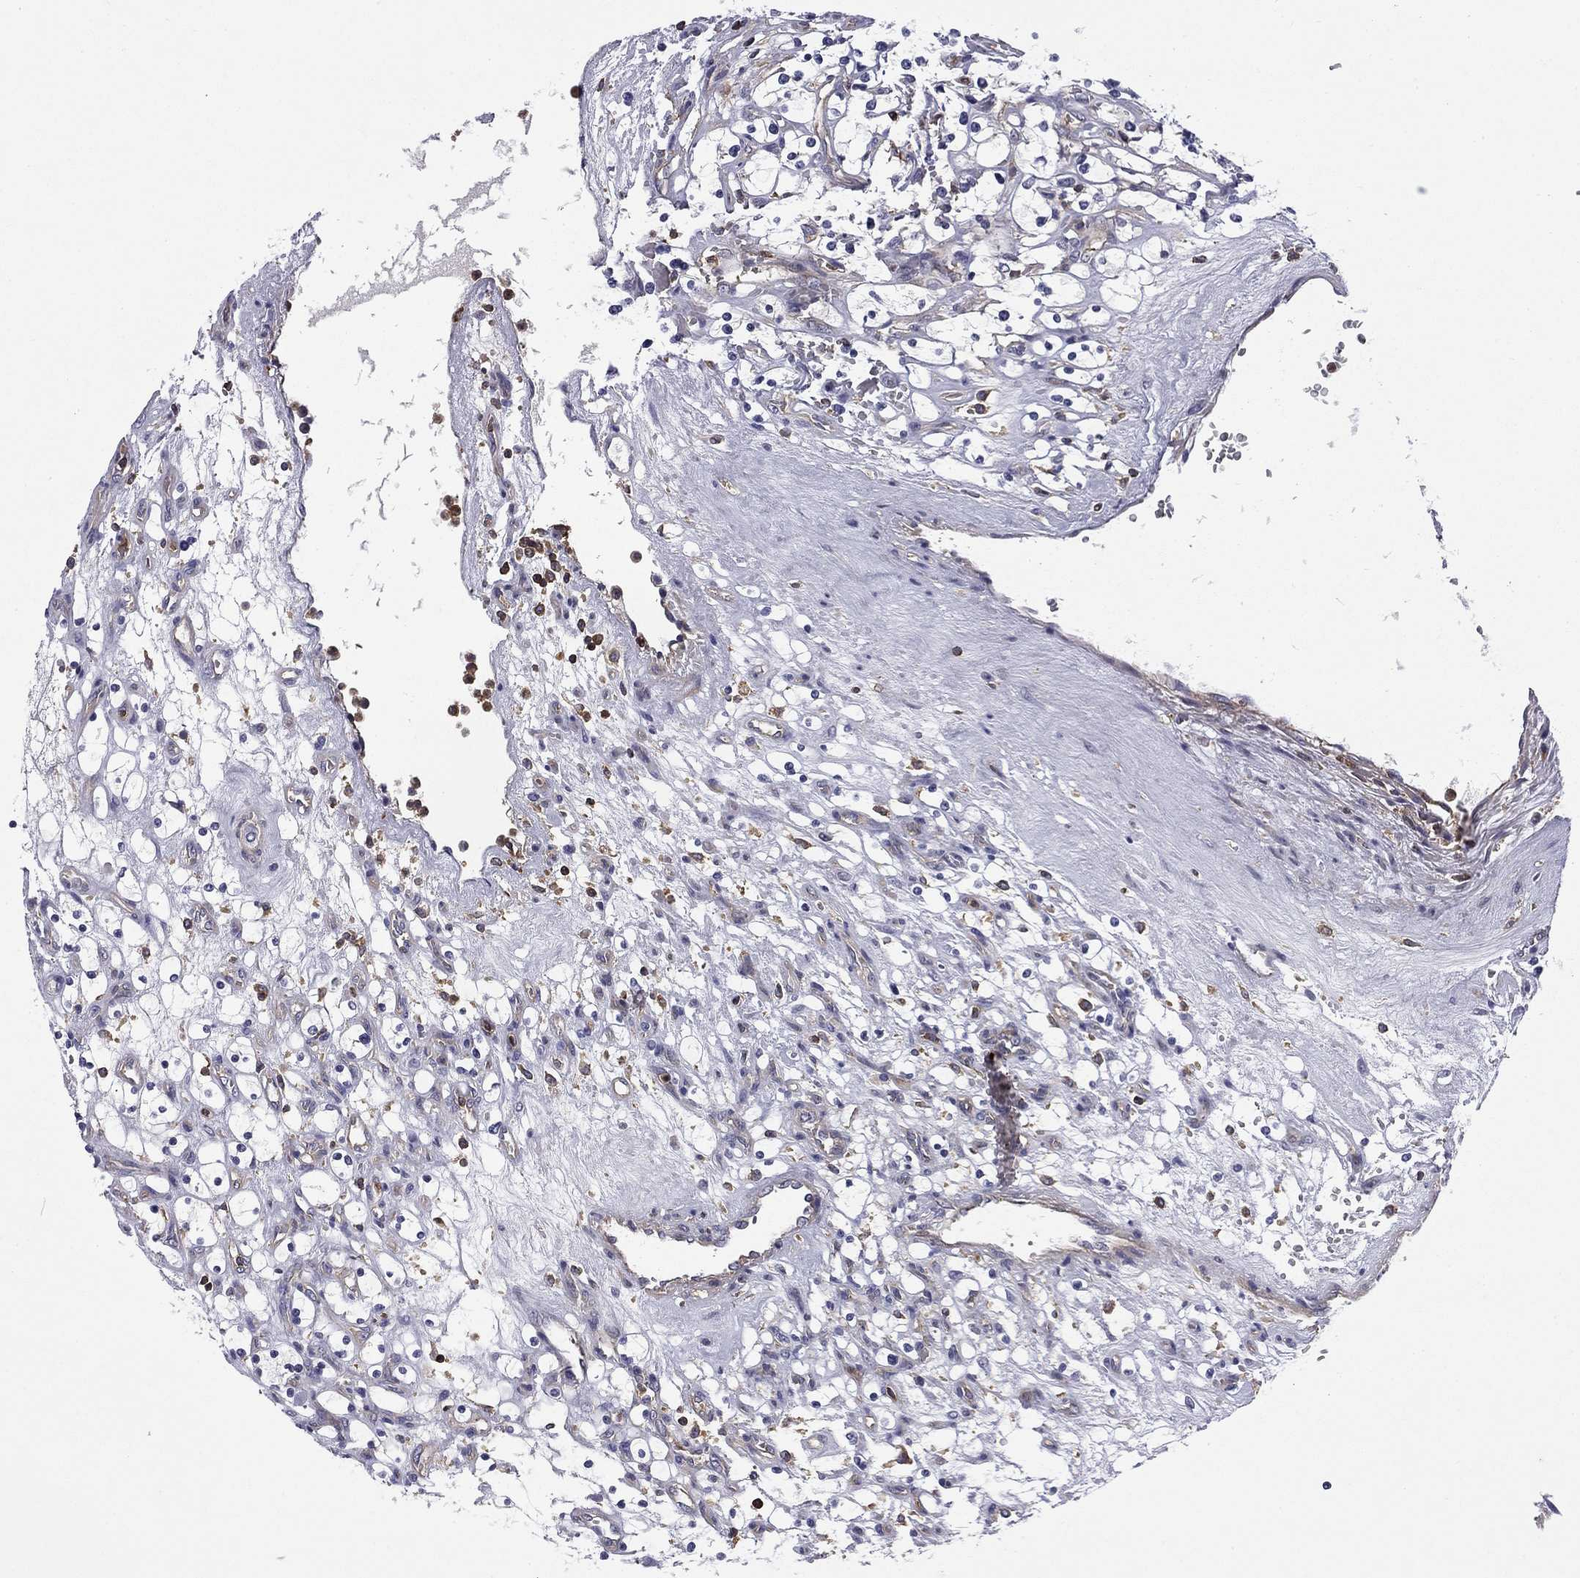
{"staining": {"intensity": "negative", "quantity": "none", "location": "none"}, "tissue": "renal cancer", "cell_type": "Tumor cells", "image_type": "cancer", "snomed": [{"axis": "morphology", "description": "Adenocarcinoma, NOS"}, {"axis": "topography", "description": "Kidney"}], "caption": "DAB (3,3'-diaminobenzidine) immunohistochemical staining of human renal cancer (adenocarcinoma) demonstrates no significant positivity in tumor cells. The staining was performed using DAB to visualize the protein expression in brown, while the nuclei were stained in blue with hematoxylin (Magnification: 20x).", "gene": "ARHGAP45", "patient": {"sex": "female", "age": 69}}